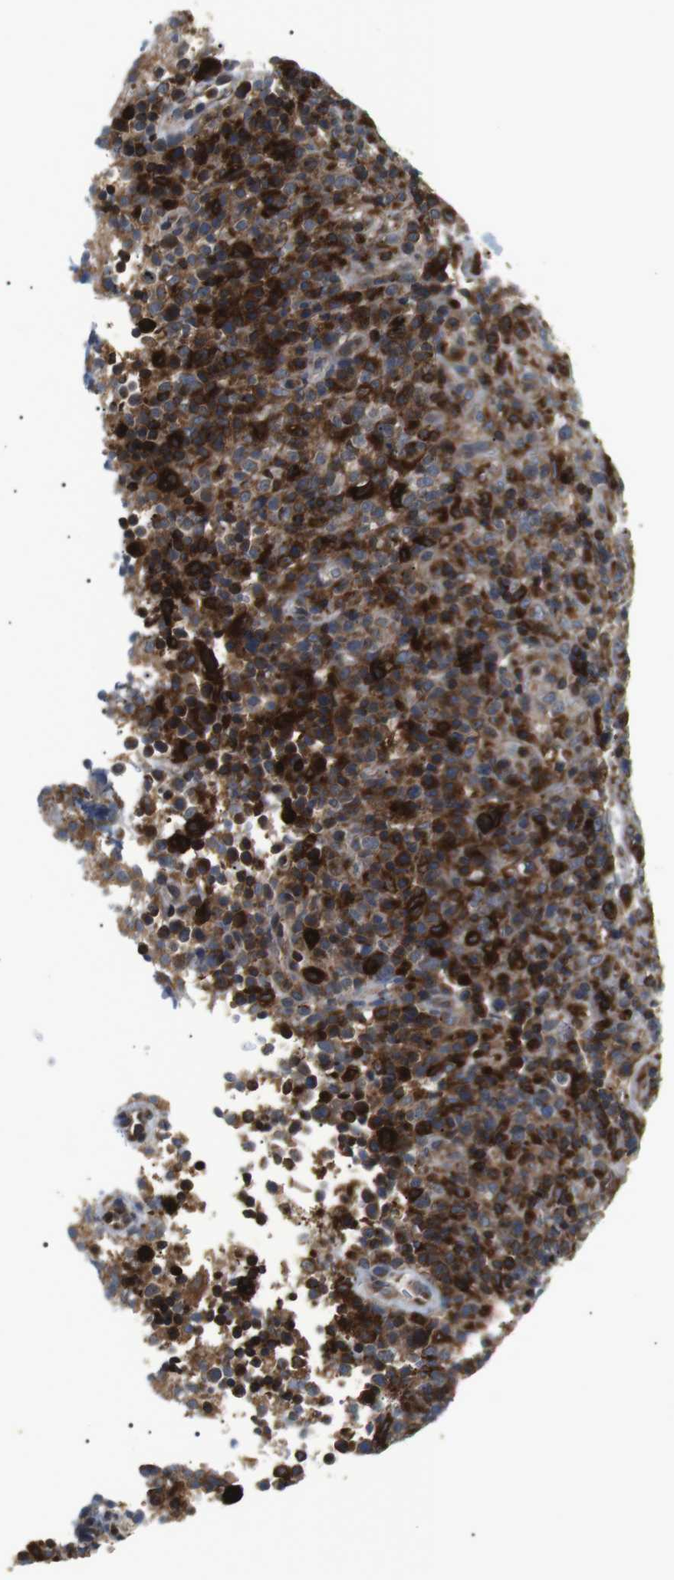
{"staining": {"intensity": "moderate", "quantity": ">75%", "location": "cytoplasmic/membranous"}, "tissue": "lymphoma", "cell_type": "Tumor cells", "image_type": "cancer", "snomed": [{"axis": "morphology", "description": "Malignant lymphoma, non-Hodgkin's type, High grade"}, {"axis": "topography", "description": "Lymph node"}], "caption": "Moderate cytoplasmic/membranous staining is appreciated in about >75% of tumor cells in lymphoma.", "gene": "RAB9A", "patient": {"sex": "female", "age": 76}}